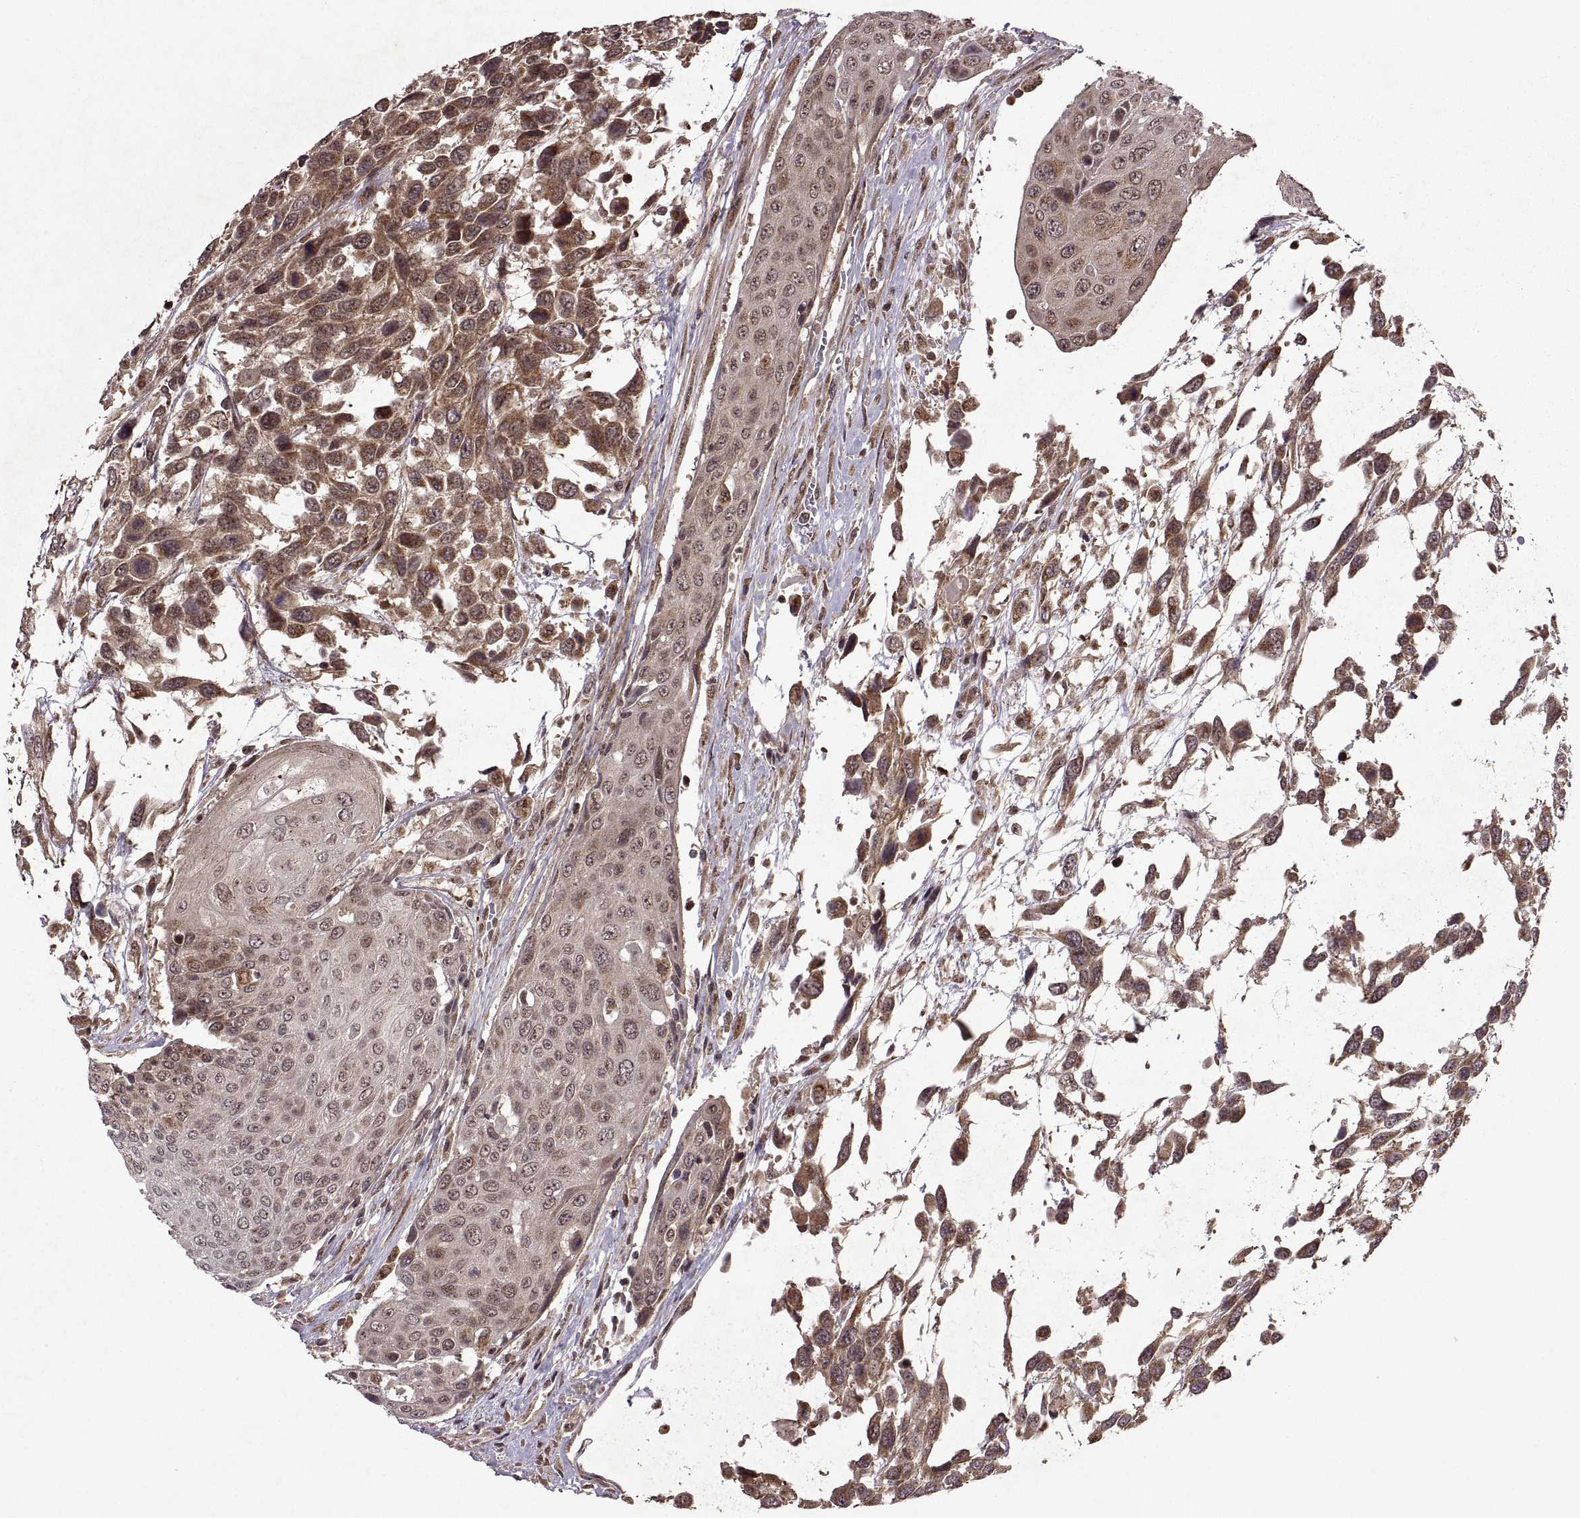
{"staining": {"intensity": "weak", "quantity": ">75%", "location": "cytoplasmic/membranous,nuclear"}, "tissue": "urothelial cancer", "cell_type": "Tumor cells", "image_type": "cancer", "snomed": [{"axis": "morphology", "description": "Urothelial carcinoma, High grade"}, {"axis": "topography", "description": "Urinary bladder"}], "caption": "Tumor cells display weak cytoplasmic/membranous and nuclear positivity in approximately >75% of cells in urothelial cancer.", "gene": "PTOV1", "patient": {"sex": "female", "age": 70}}